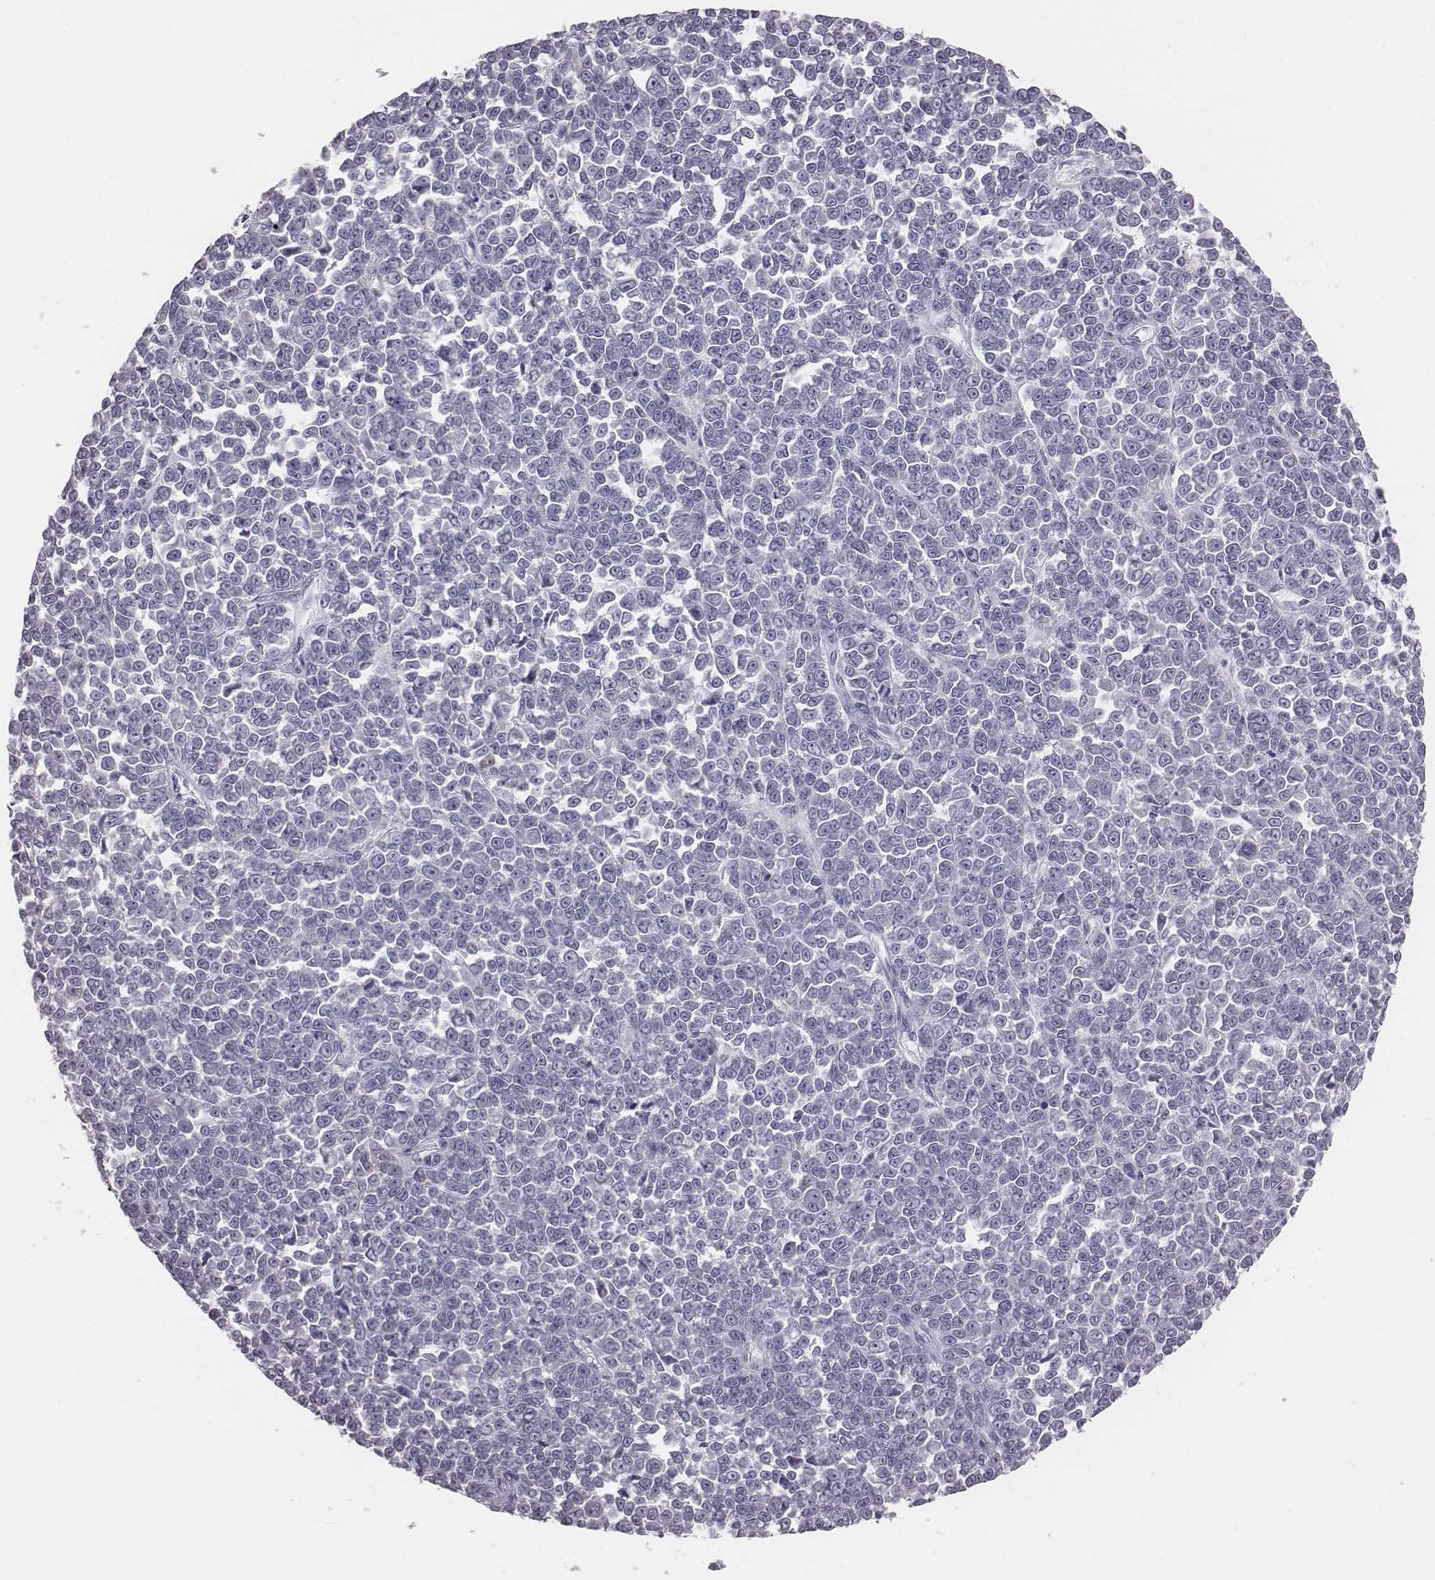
{"staining": {"intensity": "negative", "quantity": "none", "location": "none"}, "tissue": "melanoma", "cell_type": "Tumor cells", "image_type": "cancer", "snomed": [{"axis": "morphology", "description": "Malignant melanoma, NOS"}, {"axis": "topography", "description": "Skin"}], "caption": "Image shows no significant protein staining in tumor cells of malignant melanoma.", "gene": "C6orf58", "patient": {"sex": "female", "age": 95}}